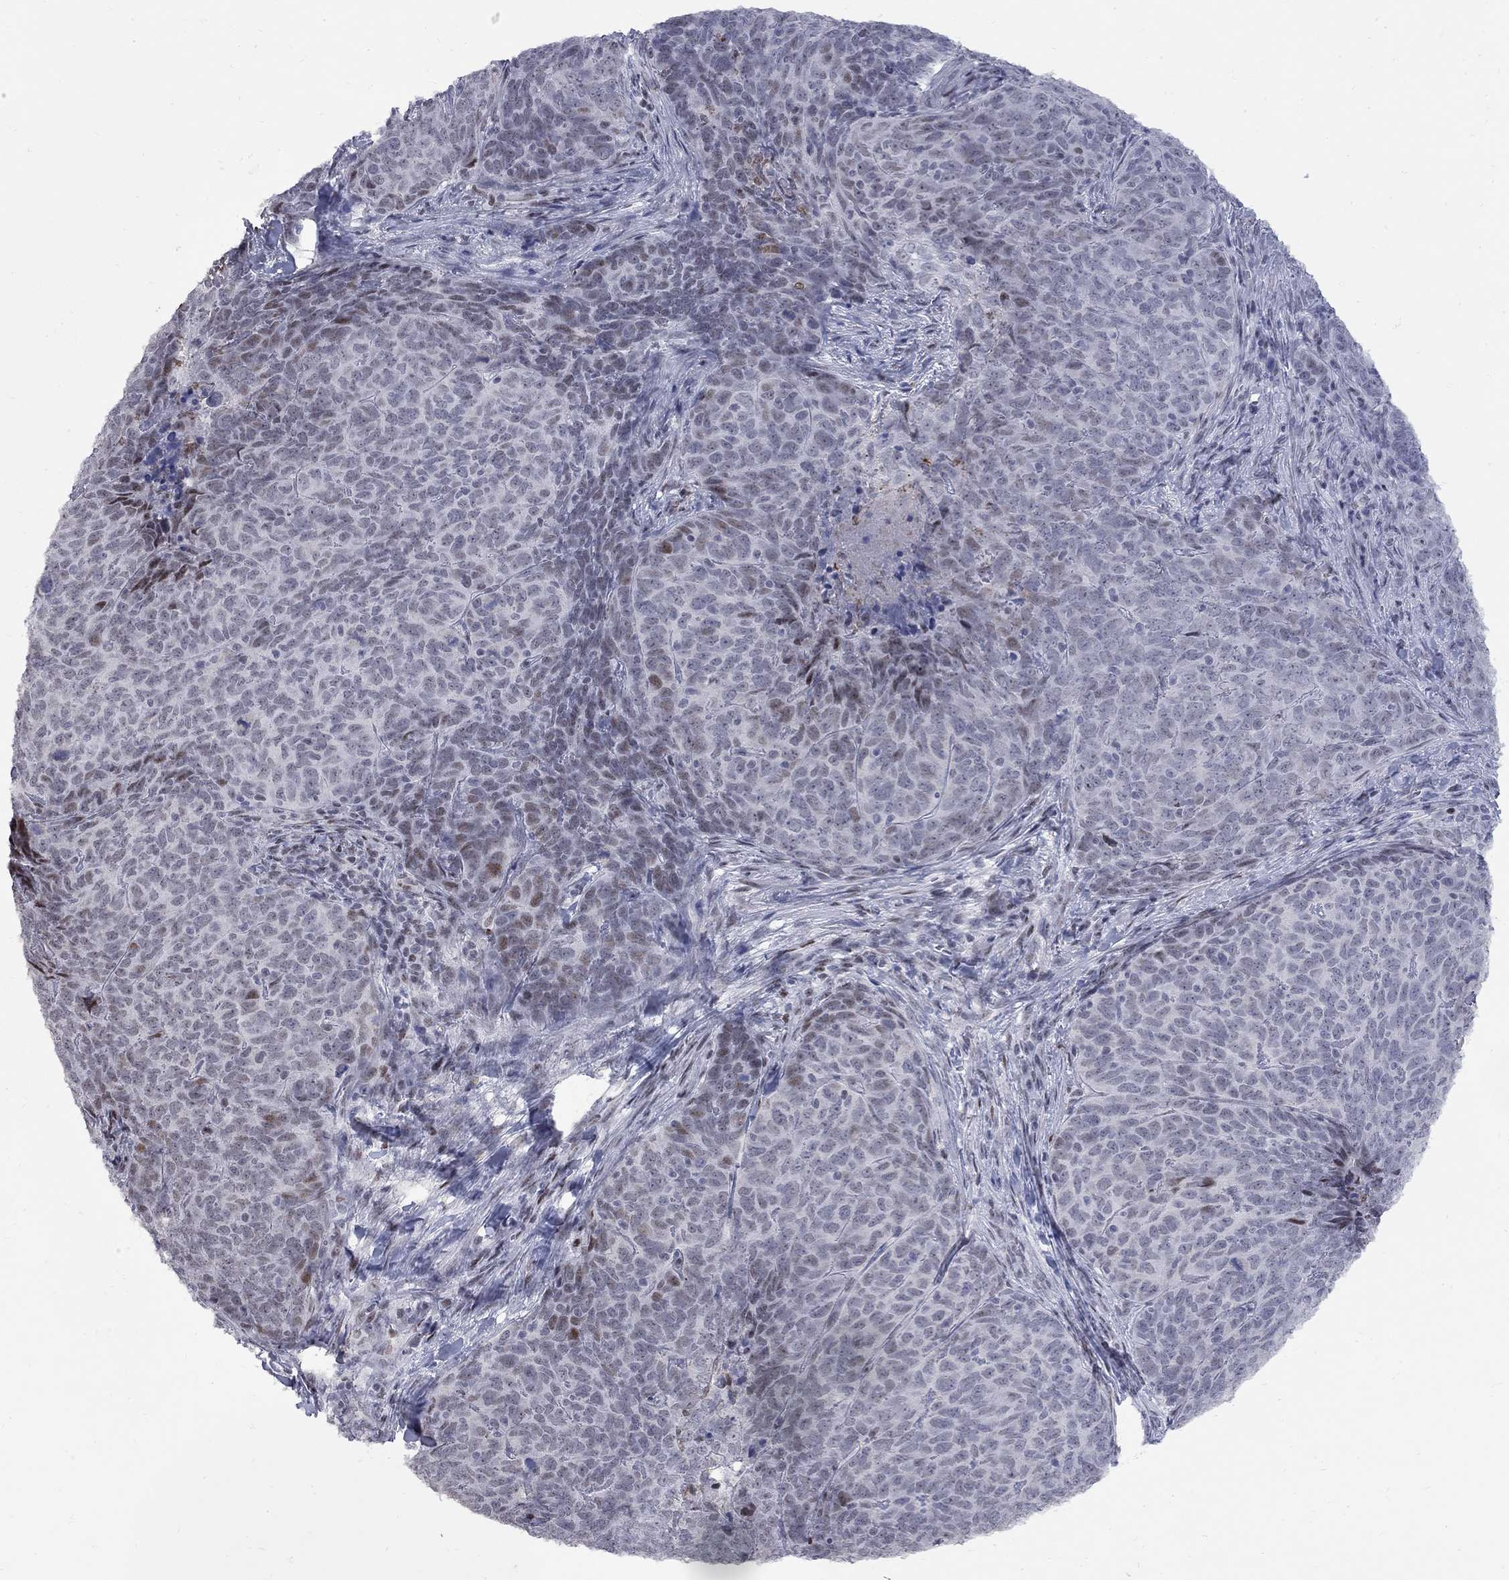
{"staining": {"intensity": "weak", "quantity": "<25%", "location": "nuclear"}, "tissue": "skin cancer", "cell_type": "Tumor cells", "image_type": "cancer", "snomed": [{"axis": "morphology", "description": "Squamous cell carcinoma, NOS"}, {"axis": "topography", "description": "Skin"}, {"axis": "topography", "description": "Anal"}], "caption": "Immunohistochemical staining of skin cancer exhibits no significant staining in tumor cells.", "gene": "ZNF154", "patient": {"sex": "female", "age": 51}}